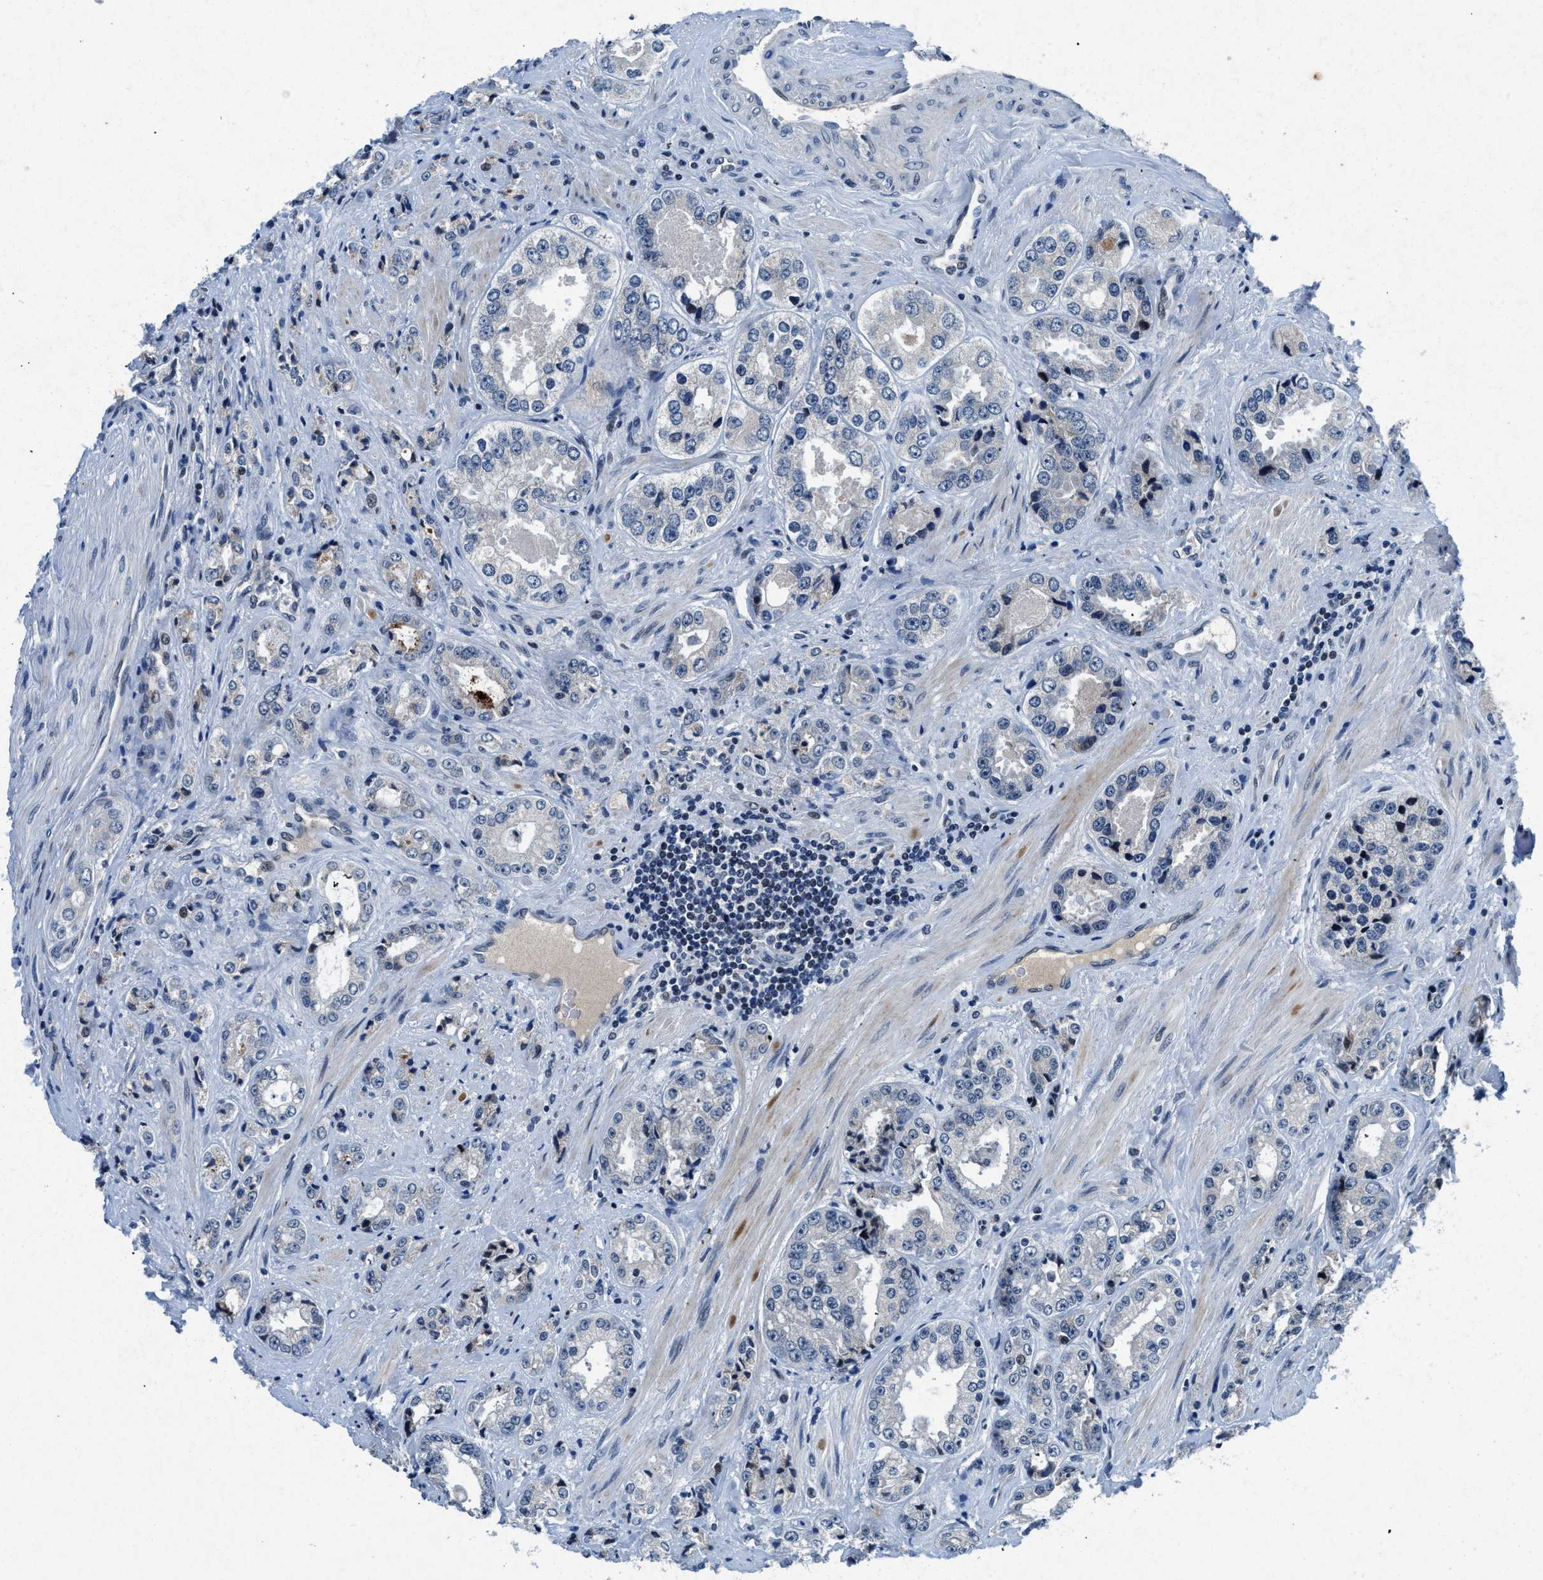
{"staining": {"intensity": "negative", "quantity": "none", "location": "none"}, "tissue": "prostate cancer", "cell_type": "Tumor cells", "image_type": "cancer", "snomed": [{"axis": "morphology", "description": "Adenocarcinoma, High grade"}, {"axis": "topography", "description": "Prostate"}], "caption": "Human prostate high-grade adenocarcinoma stained for a protein using immunohistochemistry exhibits no expression in tumor cells.", "gene": "PHLDA1", "patient": {"sex": "male", "age": 61}}